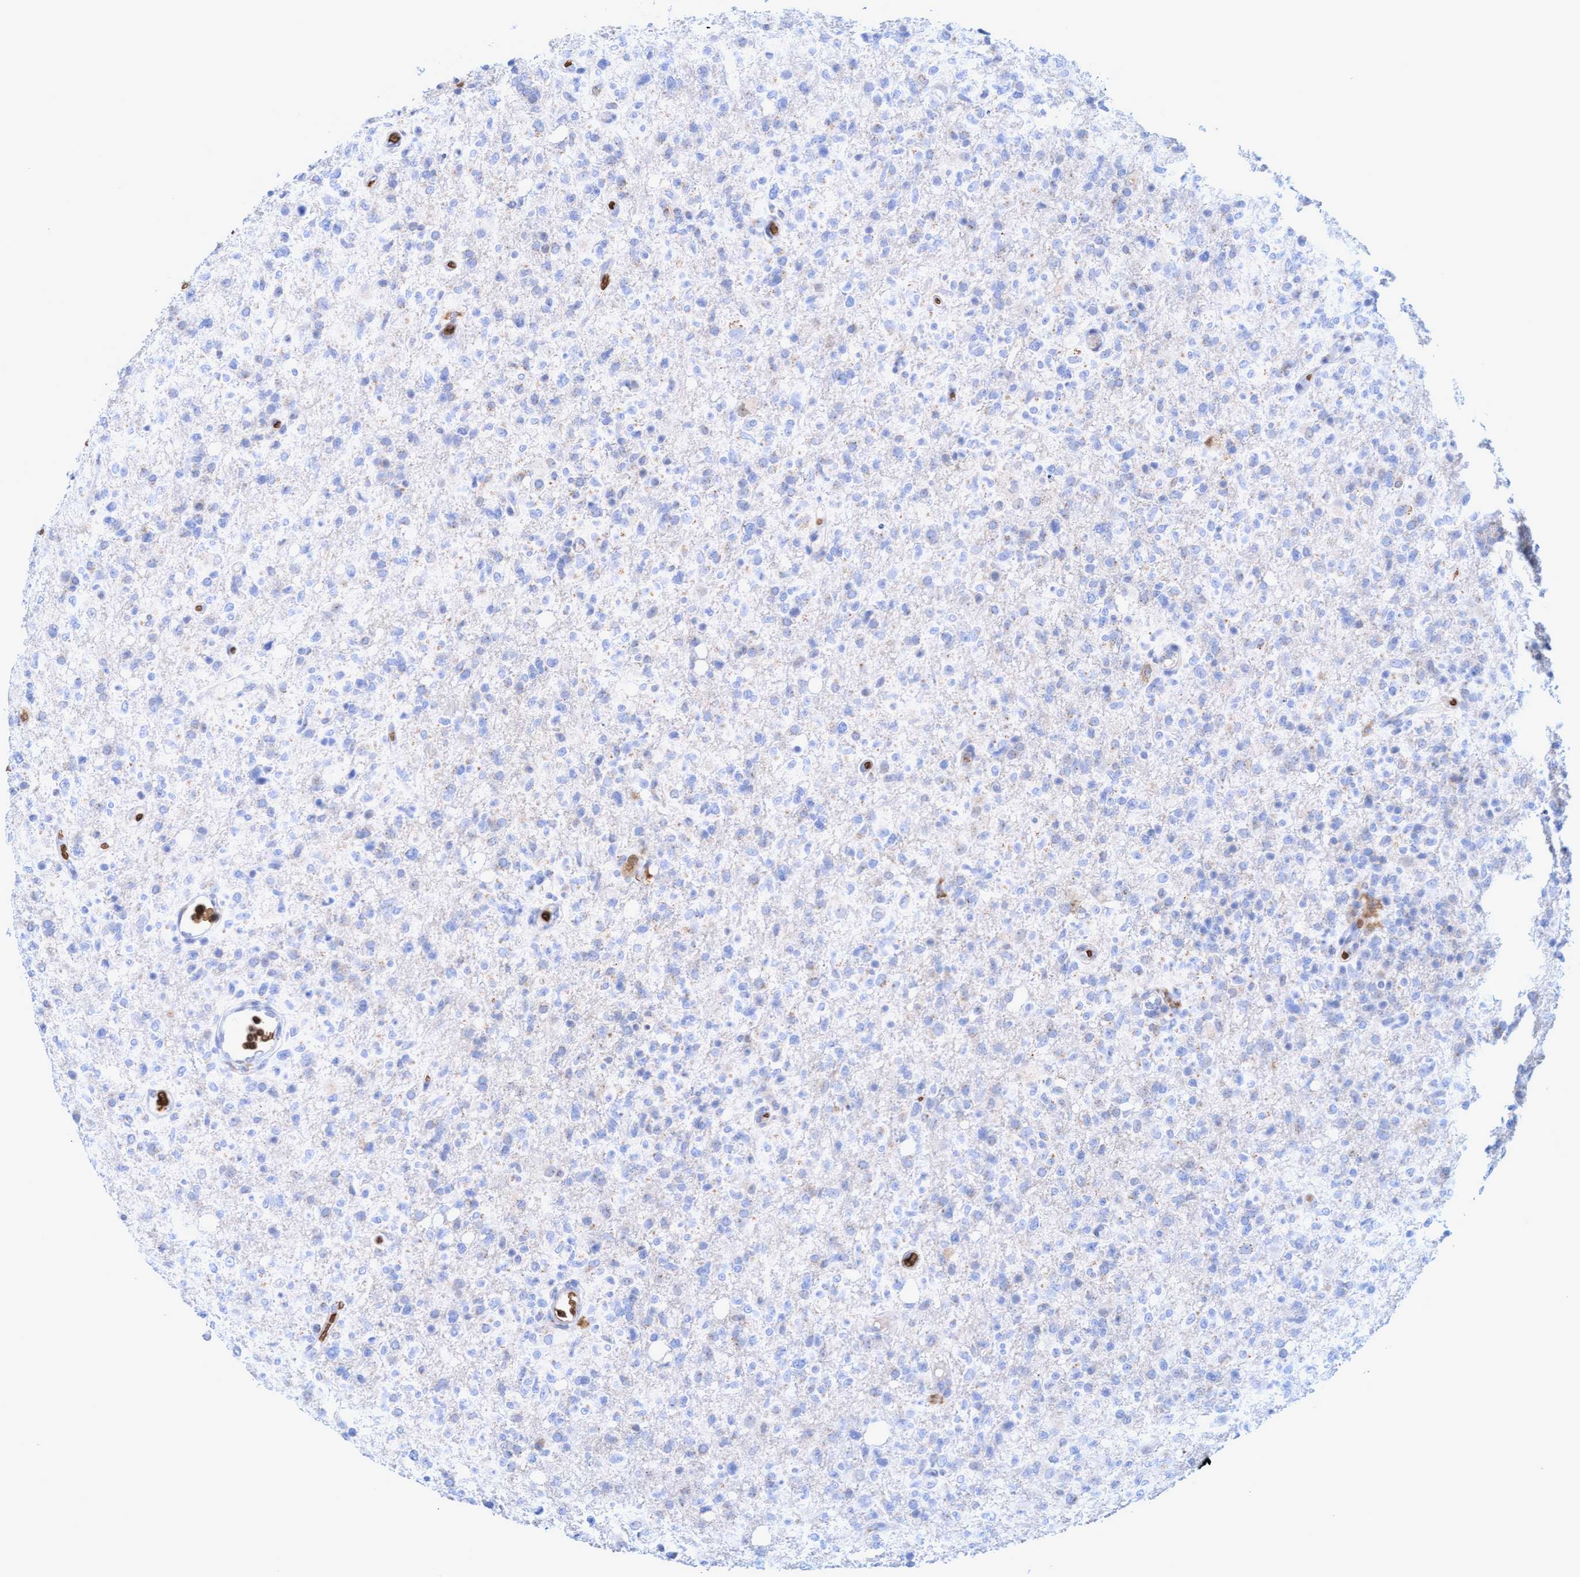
{"staining": {"intensity": "negative", "quantity": "none", "location": "none"}, "tissue": "glioma", "cell_type": "Tumor cells", "image_type": "cancer", "snomed": [{"axis": "morphology", "description": "Glioma, malignant, High grade"}, {"axis": "topography", "description": "Brain"}], "caption": "Tumor cells are negative for protein expression in human malignant glioma (high-grade).", "gene": "SPEM2", "patient": {"sex": "female", "age": 57}}